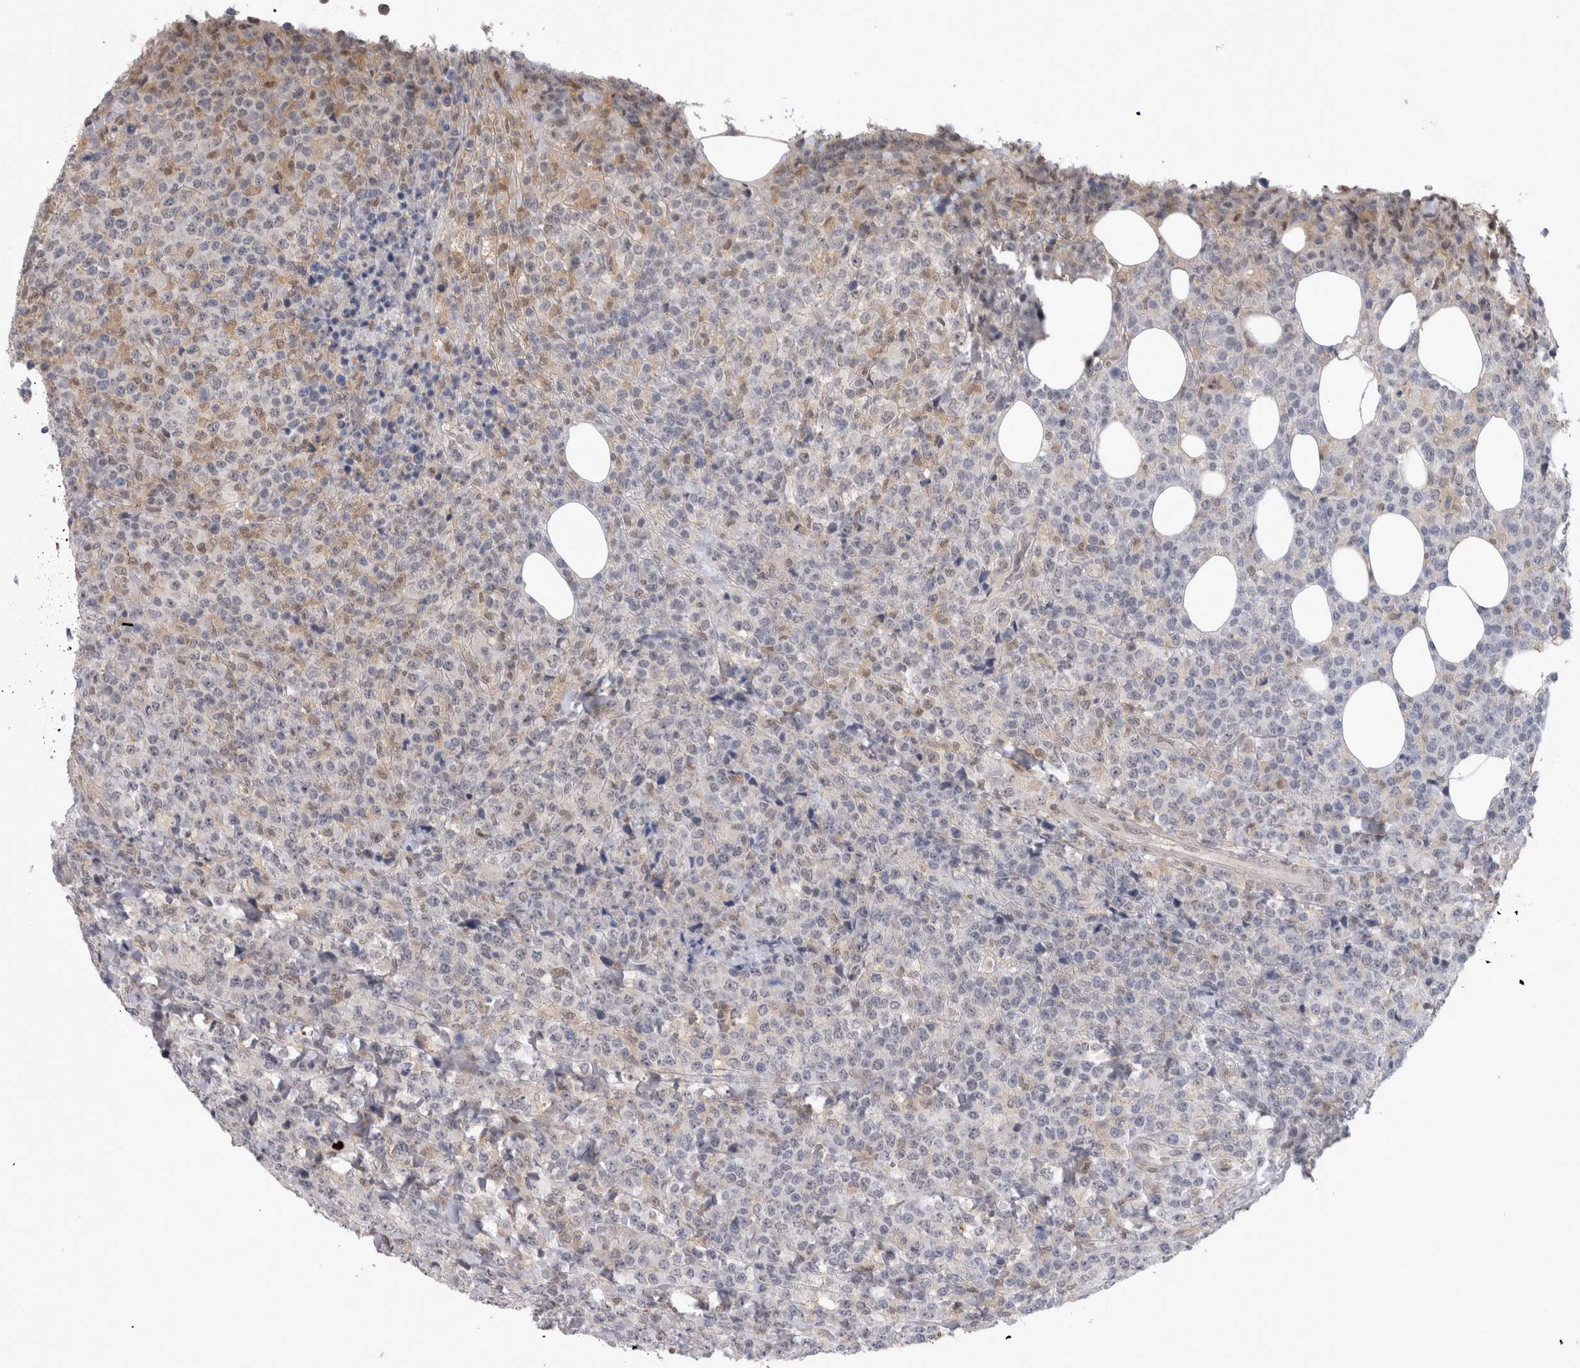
{"staining": {"intensity": "weak", "quantity": "<25%", "location": "nuclear"}, "tissue": "lymphoma", "cell_type": "Tumor cells", "image_type": "cancer", "snomed": [{"axis": "morphology", "description": "Malignant lymphoma, non-Hodgkin's type, High grade"}, {"axis": "topography", "description": "Lymph node"}], "caption": "Tumor cells show no significant positivity in high-grade malignant lymphoma, non-Hodgkin's type. Nuclei are stained in blue.", "gene": "PEBP4", "patient": {"sex": "male", "age": 13}}